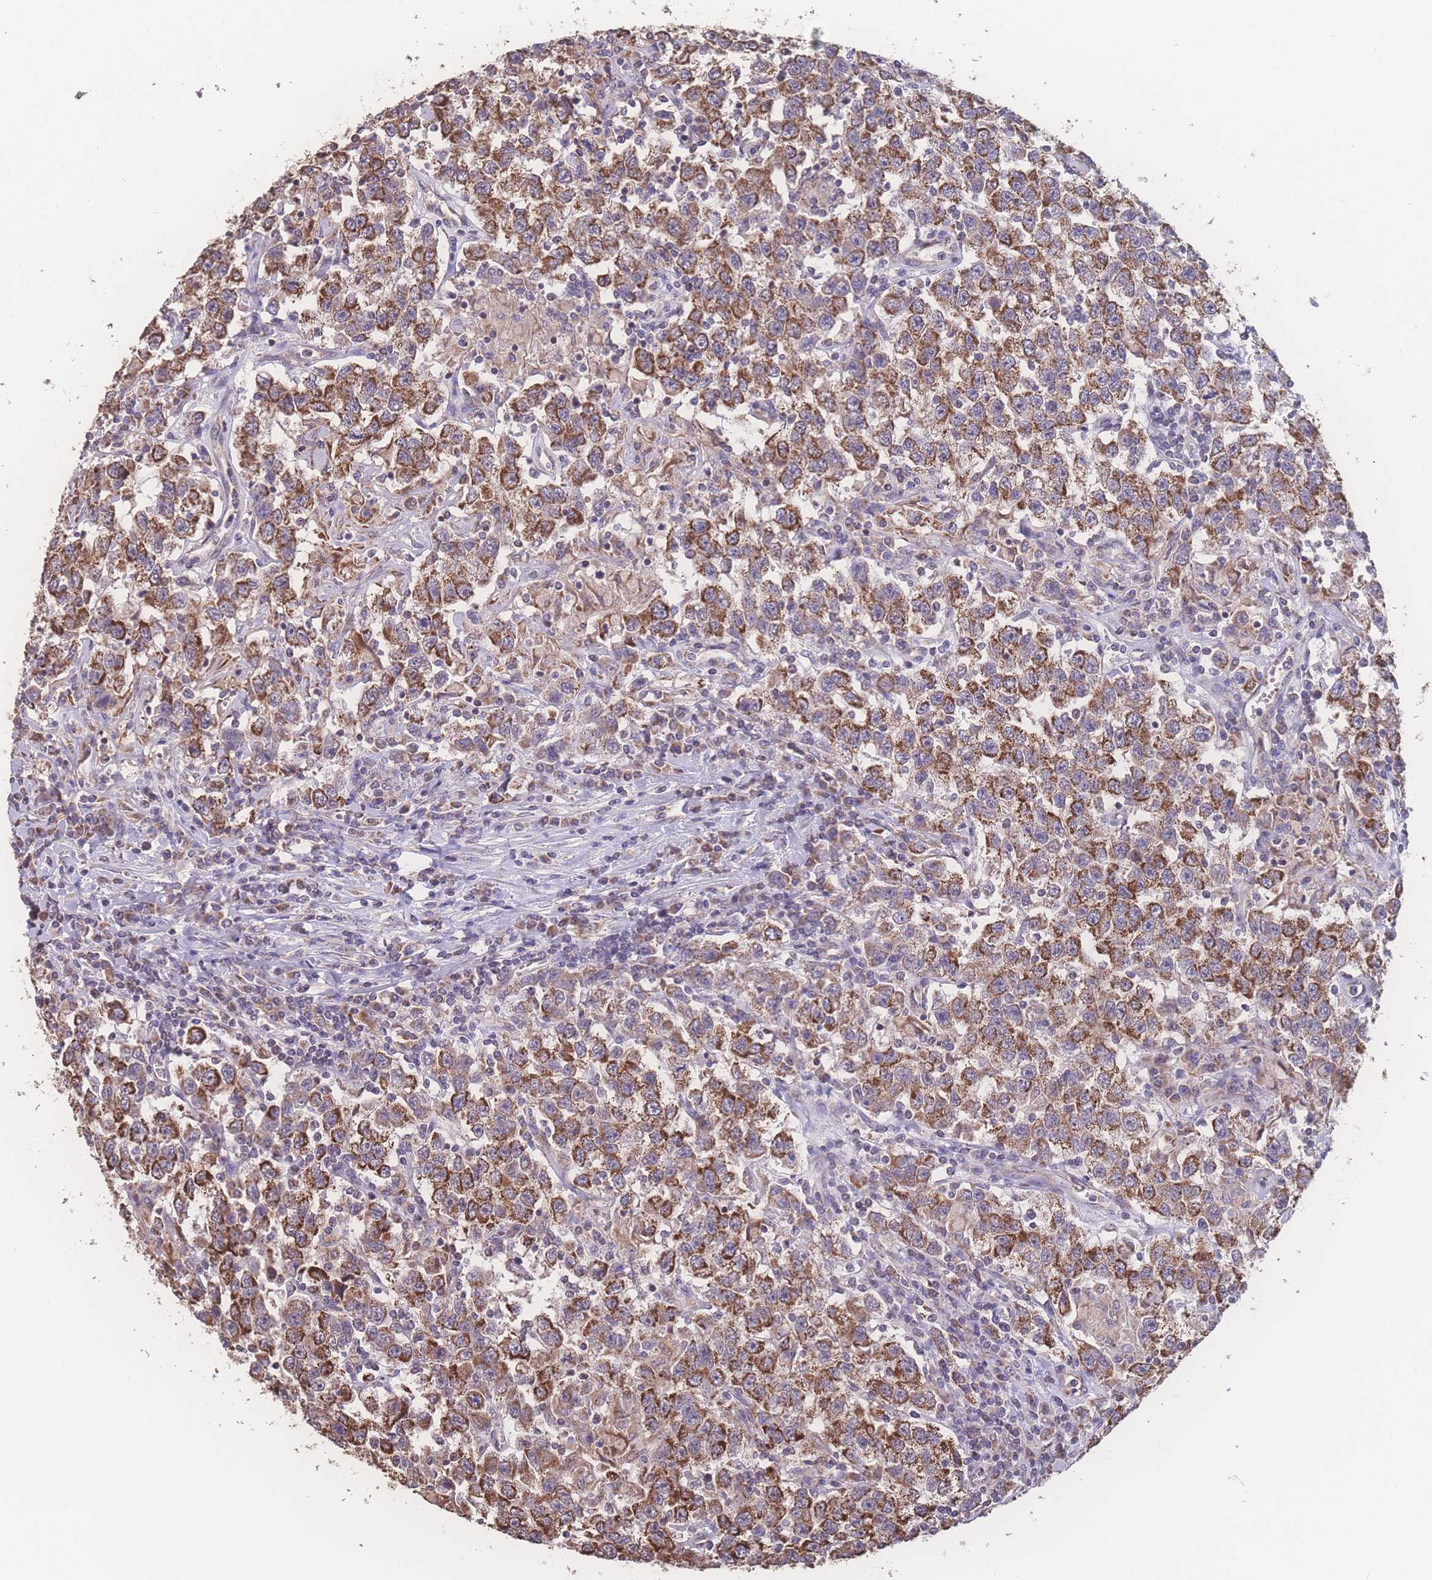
{"staining": {"intensity": "moderate", "quantity": ">75%", "location": "cytoplasmic/membranous"}, "tissue": "testis cancer", "cell_type": "Tumor cells", "image_type": "cancer", "snomed": [{"axis": "morphology", "description": "Seminoma, NOS"}, {"axis": "topography", "description": "Testis"}], "caption": "Immunohistochemical staining of human testis seminoma reveals medium levels of moderate cytoplasmic/membranous protein positivity in approximately >75% of tumor cells.", "gene": "SGSM3", "patient": {"sex": "male", "age": 41}}